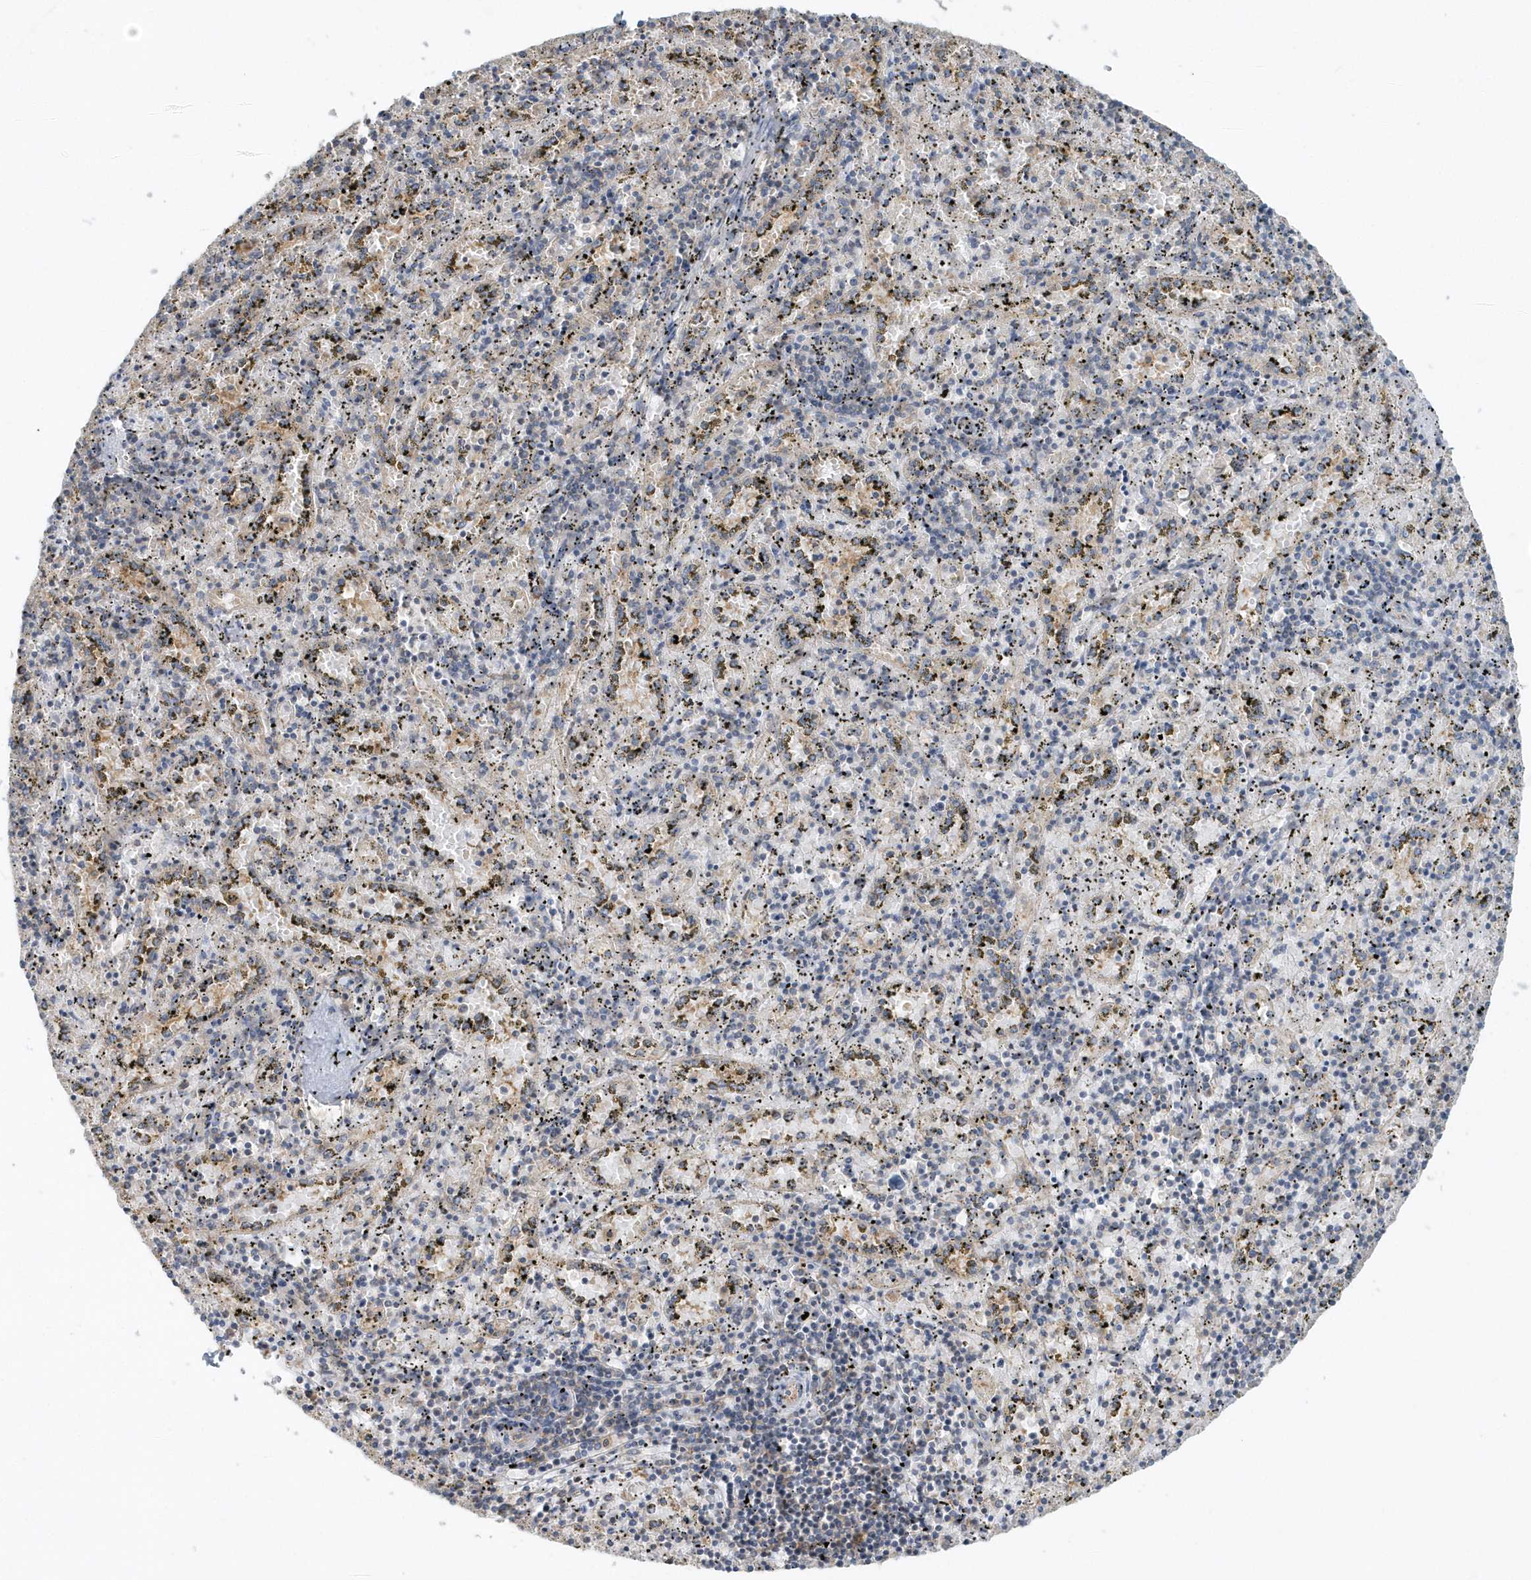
{"staining": {"intensity": "weak", "quantity": "25%-75%", "location": "cytoplasmic/membranous"}, "tissue": "spleen", "cell_type": "Cells in red pulp", "image_type": "normal", "snomed": [{"axis": "morphology", "description": "Normal tissue, NOS"}, {"axis": "topography", "description": "Spleen"}], "caption": "Immunohistochemical staining of benign spleen shows 25%-75% levels of weak cytoplasmic/membranous protein expression in approximately 25%-75% of cells in red pulp. The protein of interest is stained brown, and the nuclei are stained in blue (DAB IHC with brightfield microscopy, high magnification).", "gene": "EIF3C", "patient": {"sex": "male", "age": 11}}